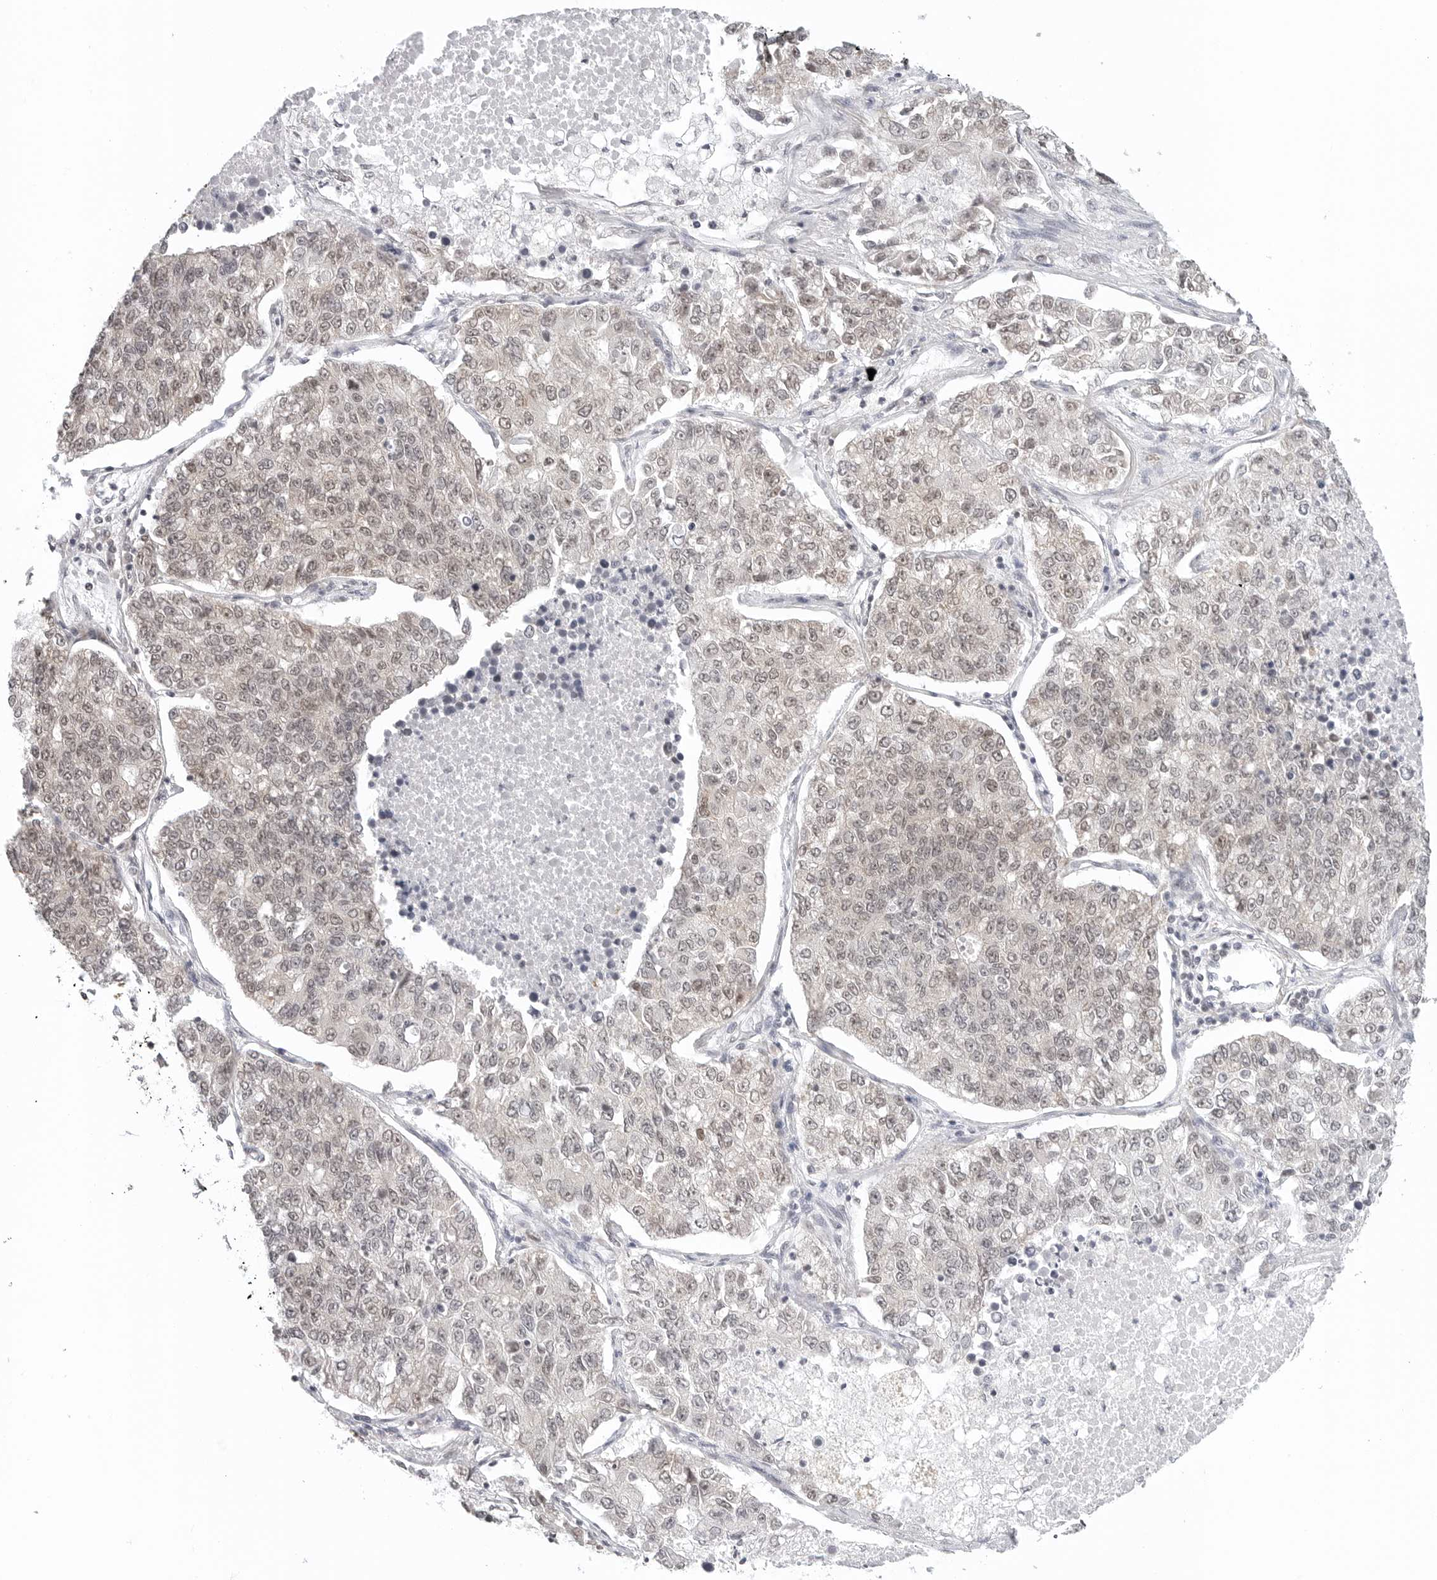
{"staining": {"intensity": "weak", "quantity": "25%-75%", "location": "nuclear"}, "tissue": "lung cancer", "cell_type": "Tumor cells", "image_type": "cancer", "snomed": [{"axis": "morphology", "description": "Adenocarcinoma, NOS"}, {"axis": "topography", "description": "Lung"}], "caption": "Human lung cancer stained with a protein marker reveals weak staining in tumor cells.", "gene": "METAP1", "patient": {"sex": "male", "age": 49}}